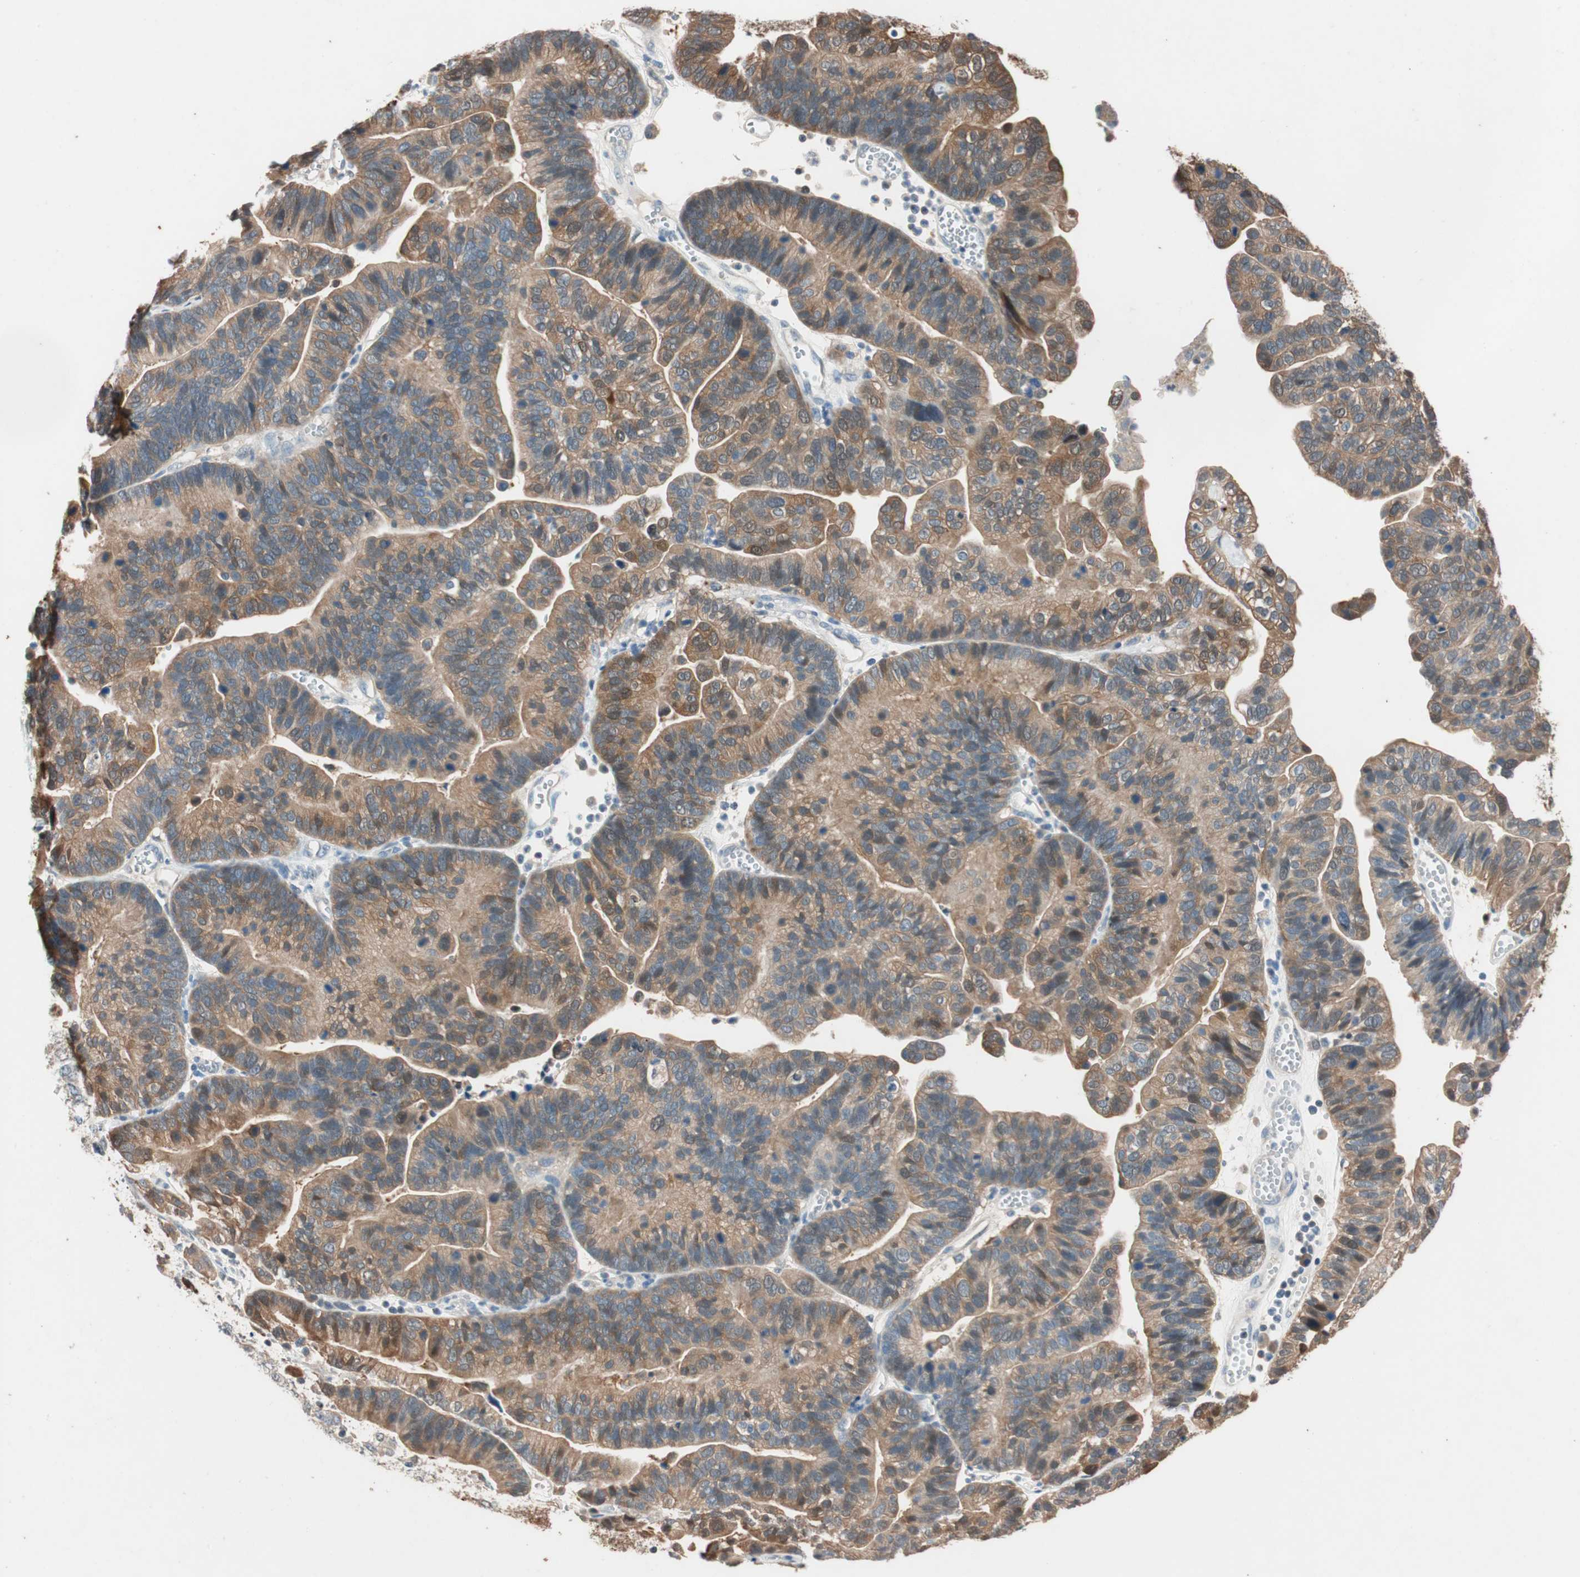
{"staining": {"intensity": "weak", "quantity": ">75%", "location": "cytoplasmic/membranous"}, "tissue": "ovarian cancer", "cell_type": "Tumor cells", "image_type": "cancer", "snomed": [{"axis": "morphology", "description": "Cystadenocarcinoma, serous, NOS"}, {"axis": "topography", "description": "Ovary"}], "caption": "A brown stain shows weak cytoplasmic/membranous positivity of a protein in human ovarian cancer (serous cystadenocarcinoma) tumor cells.", "gene": "SERPINB5", "patient": {"sex": "female", "age": 56}}